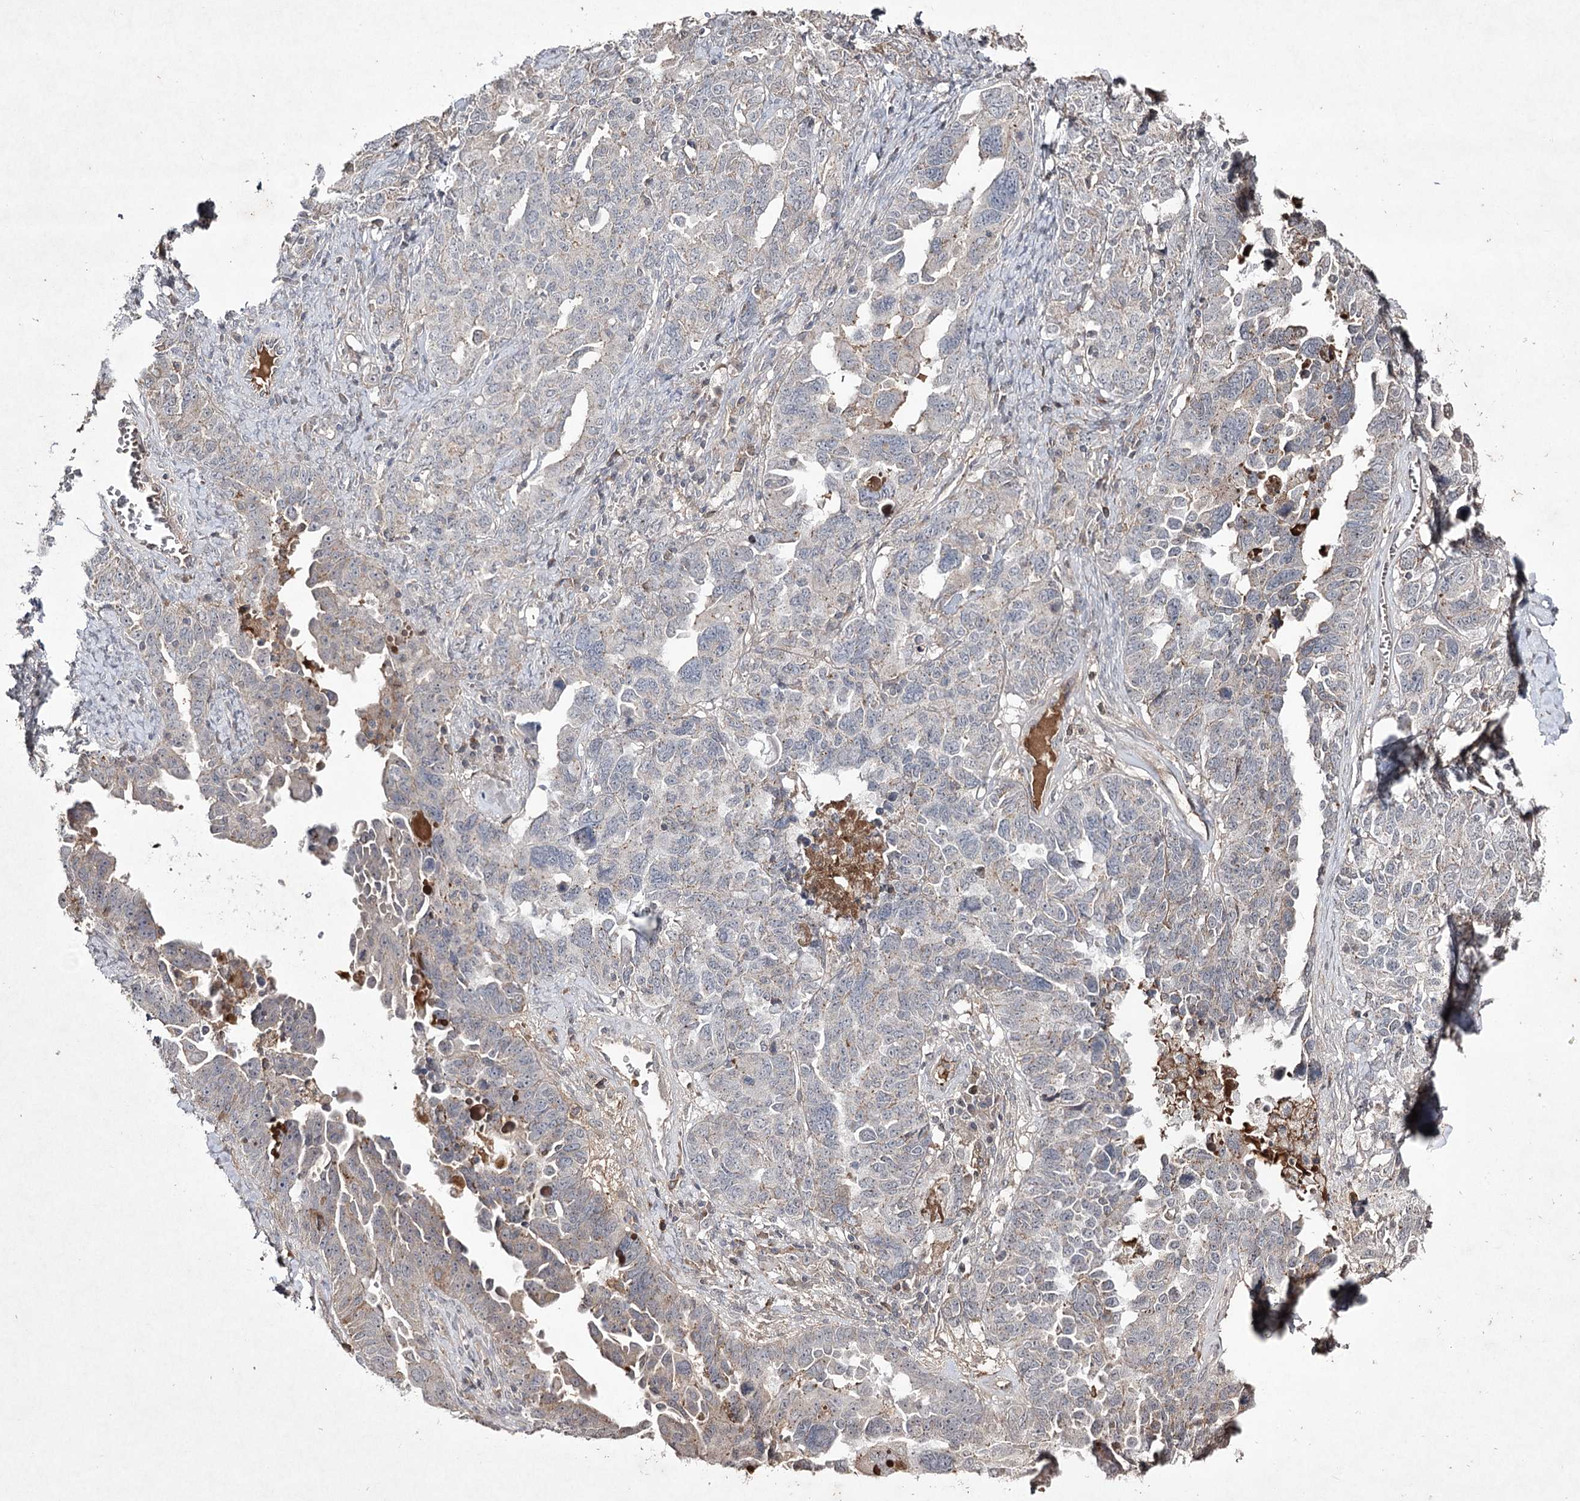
{"staining": {"intensity": "weak", "quantity": "<25%", "location": "cytoplasmic/membranous"}, "tissue": "ovarian cancer", "cell_type": "Tumor cells", "image_type": "cancer", "snomed": [{"axis": "morphology", "description": "Carcinoma, endometroid"}, {"axis": "topography", "description": "Ovary"}], "caption": "This image is of ovarian cancer stained with IHC to label a protein in brown with the nuclei are counter-stained blue. There is no staining in tumor cells.", "gene": "SYNGR3", "patient": {"sex": "female", "age": 62}}